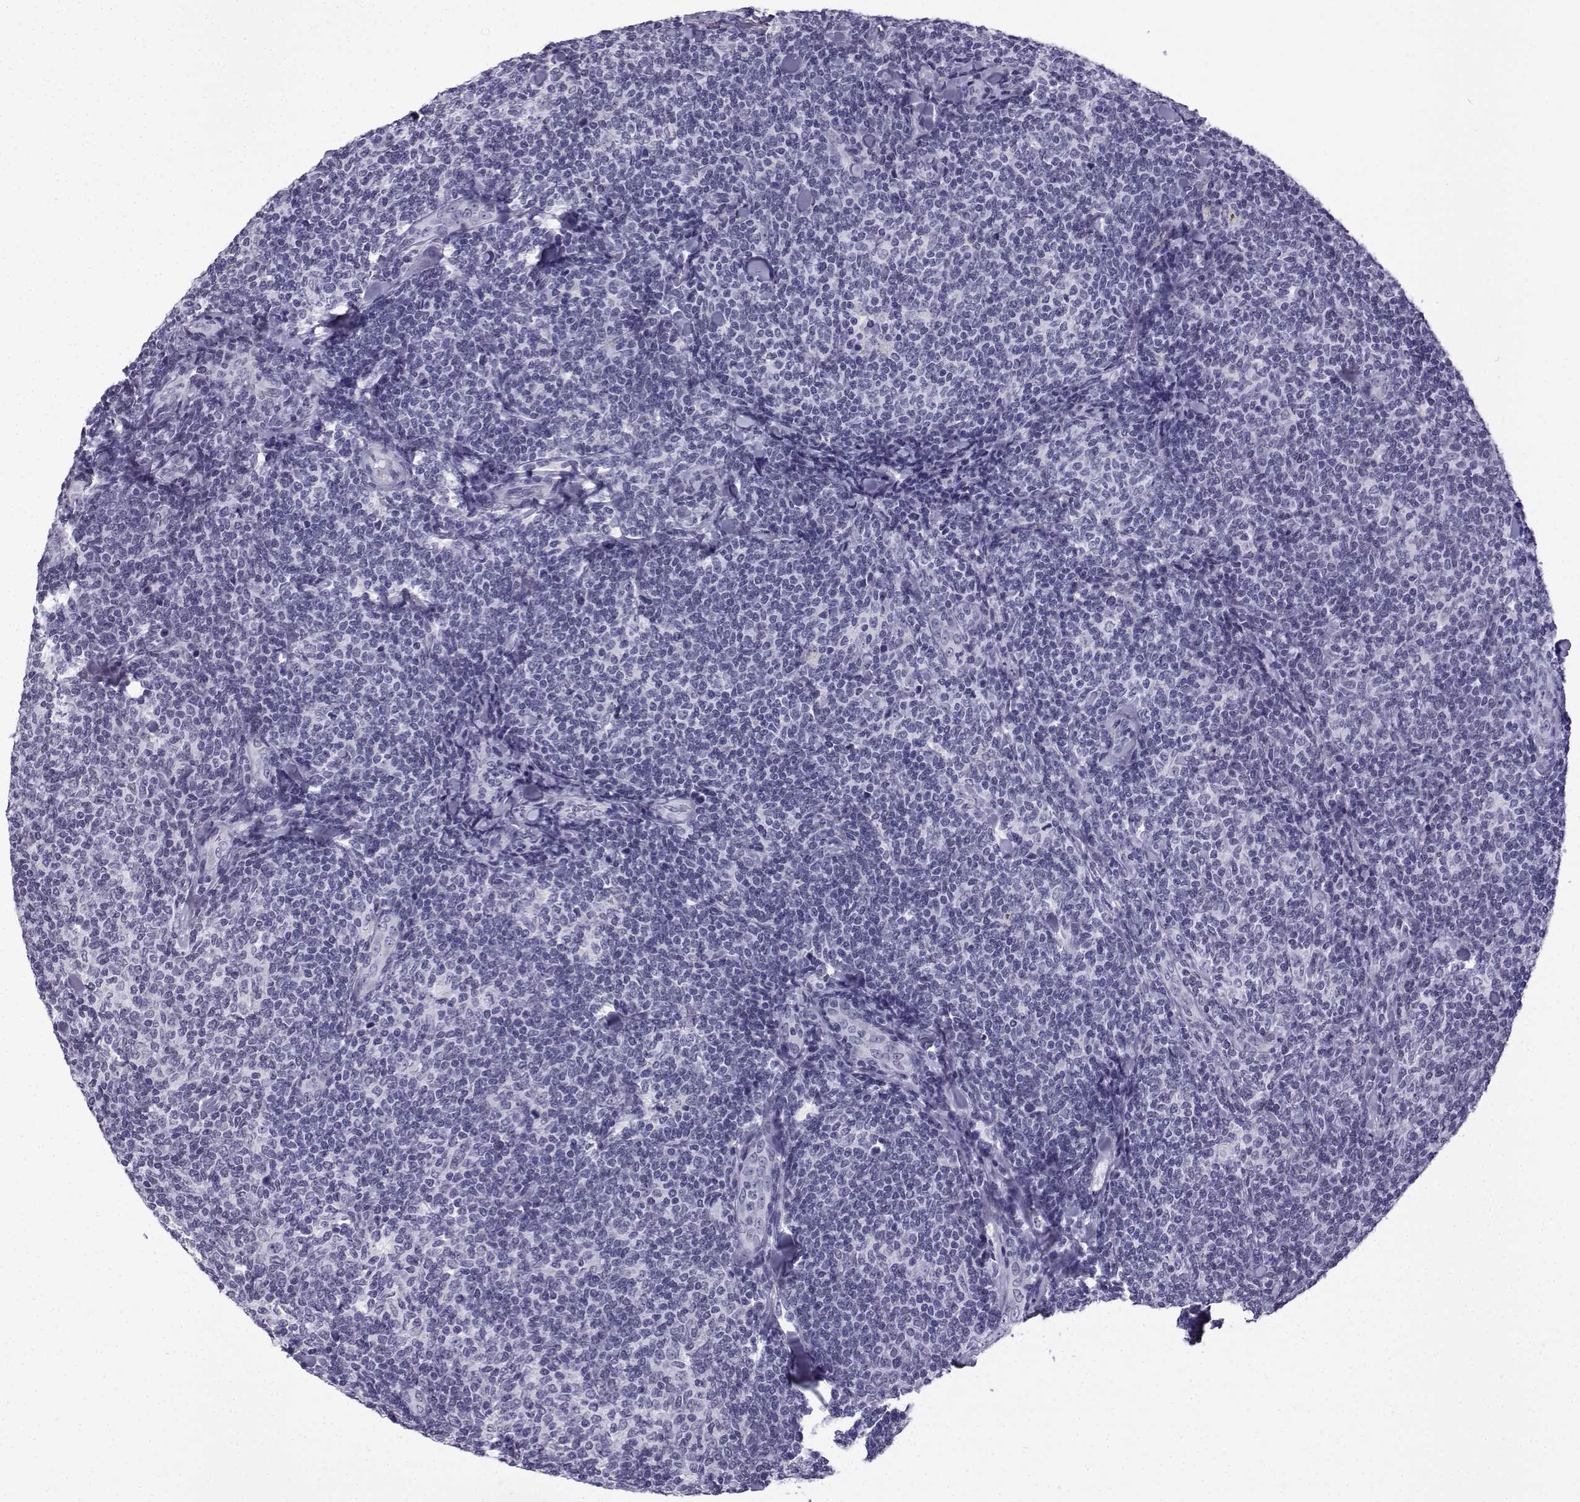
{"staining": {"intensity": "negative", "quantity": "none", "location": "none"}, "tissue": "lymphoma", "cell_type": "Tumor cells", "image_type": "cancer", "snomed": [{"axis": "morphology", "description": "Malignant lymphoma, non-Hodgkin's type, Low grade"}, {"axis": "topography", "description": "Lymph node"}], "caption": "Human lymphoma stained for a protein using immunohistochemistry shows no staining in tumor cells.", "gene": "MRGBP", "patient": {"sex": "female", "age": 56}}